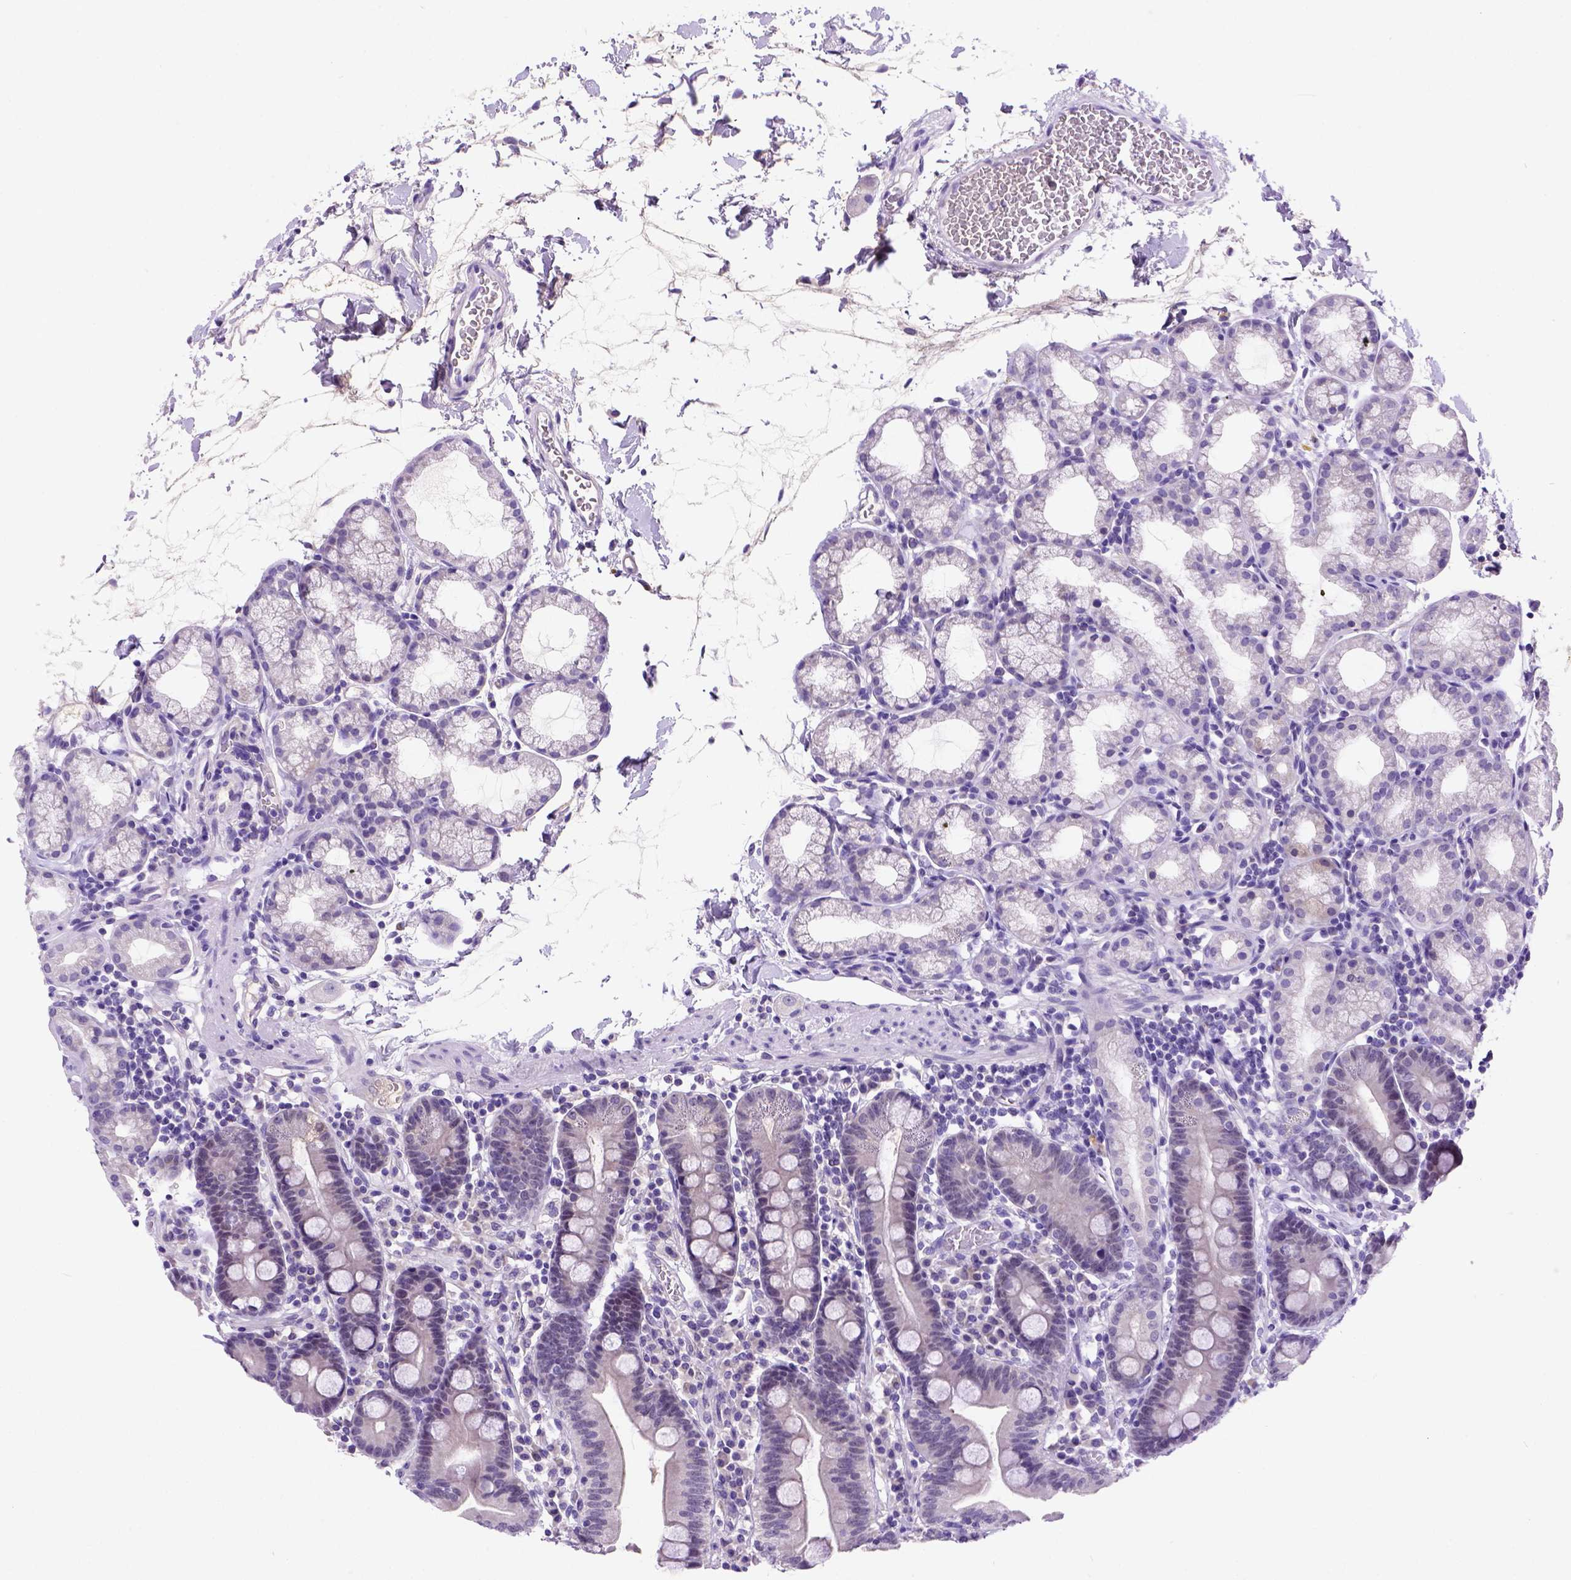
{"staining": {"intensity": "negative", "quantity": "none", "location": "none"}, "tissue": "duodenum", "cell_type": "Glandular cells", "image_type": "normal", "snomed": [{"axis": "morphology", "description": "Normal tissue, NOS"}, {"axis": "topography", "description": "Pancreas"}, {"axis": "topography", "description": "Duodenum"}], "caption": "Immunohistochemistry (IHC) of normal human duodenum demonstrates no staining in glandular cells. Brightfield microscopy of IHC stained with DAB (brown) and hematoxylin (blue), captured at high magnification.", "gene": "FAM81B", "patient": {"sex": "male", "age": 59}}